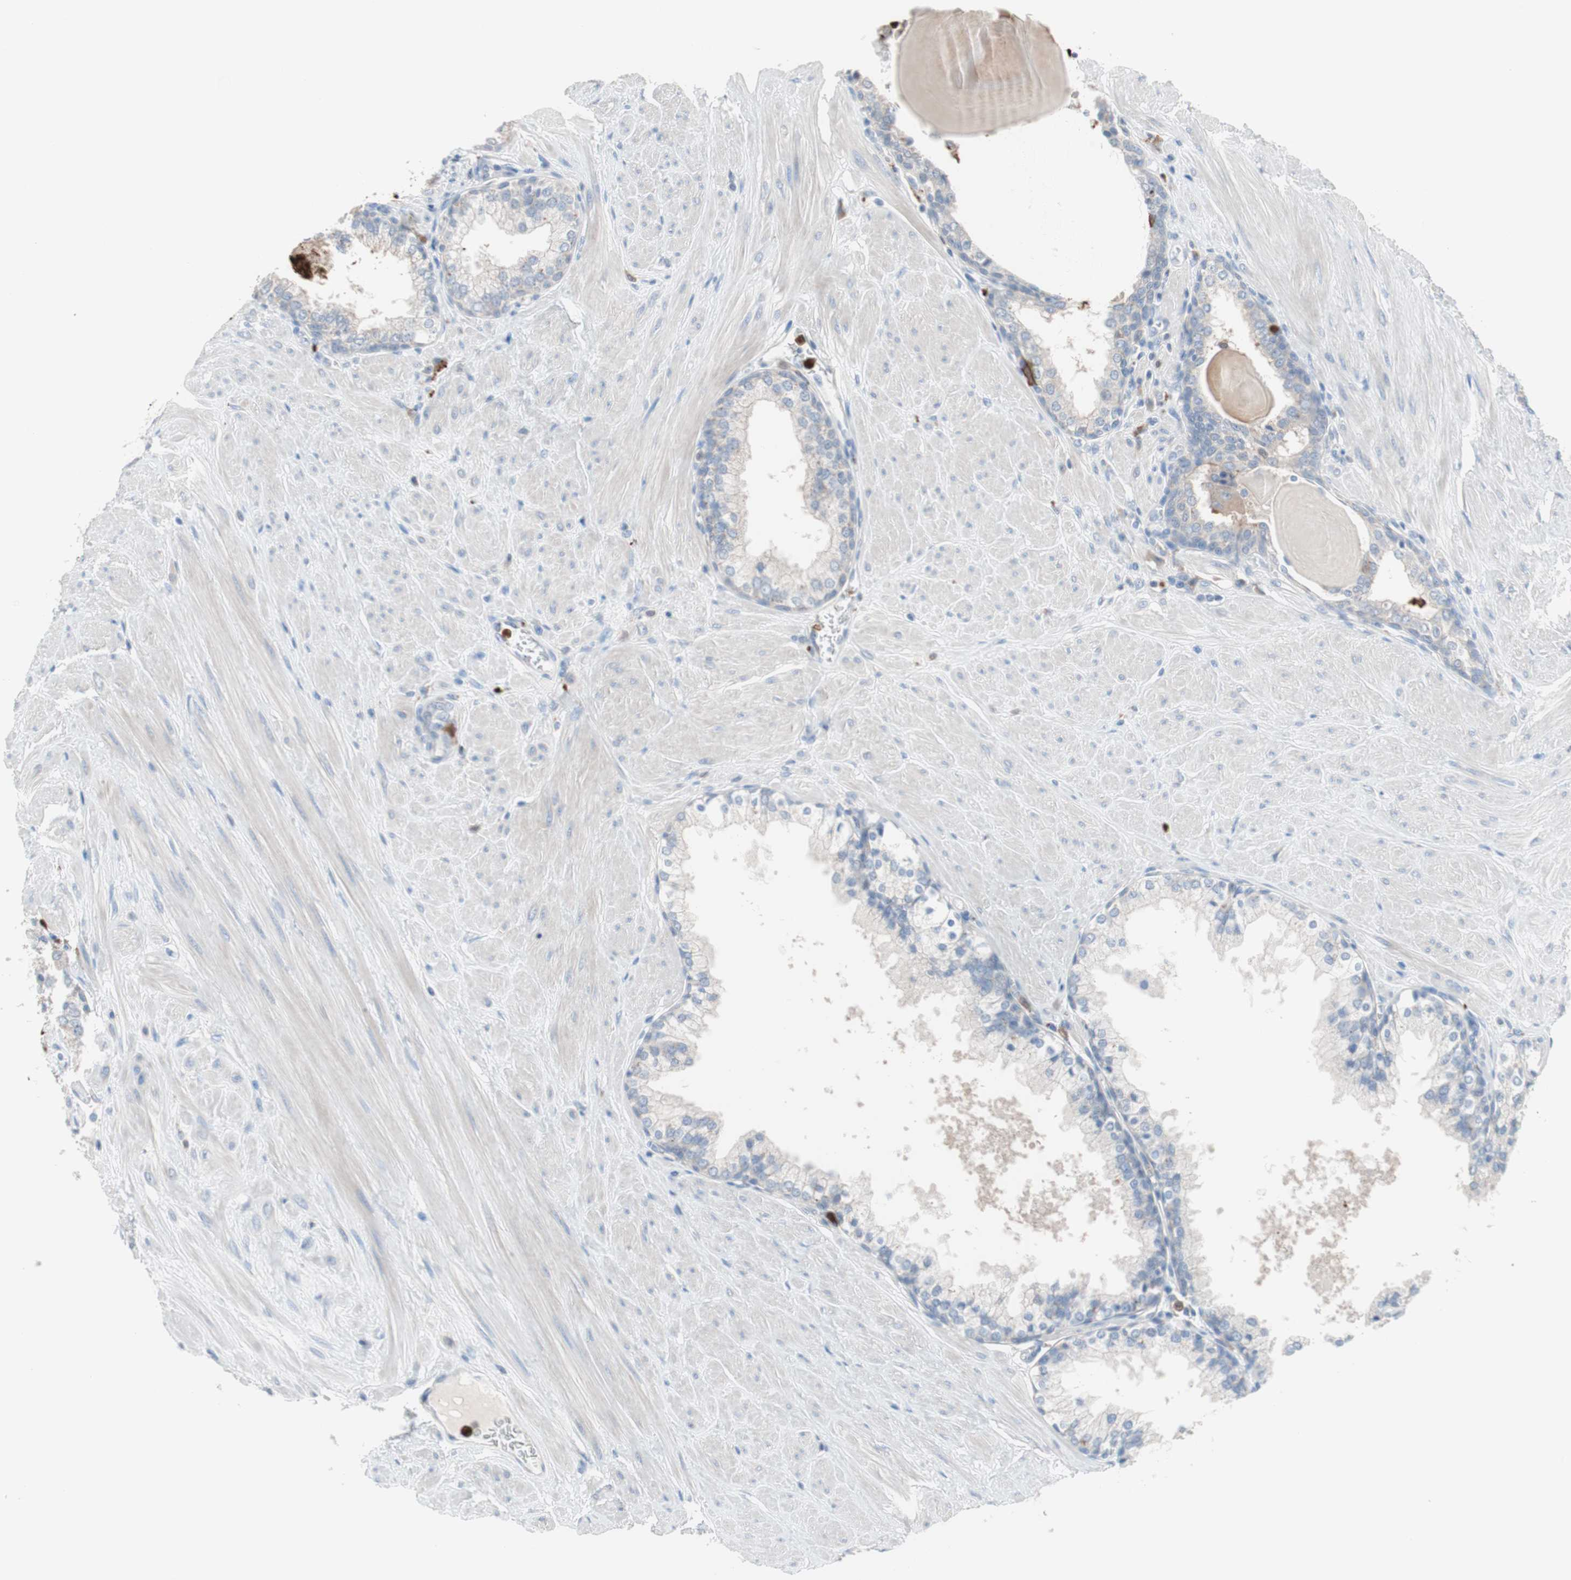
{"staining": {"intensity": "weak", "quantity": "25%-75%", "location": "cytoplasmic/membranous"}, "tissue": "prostate", "cell_type": "Glandular cells", "image_type": "normal", "snomed": [{"axis": "morphology", "description": "Normal tissue, NOS"}, {"axis": "topography", "description": "Prostate"}], "caption": "Immunohistochemistry (IHC) micrograph of normal human prostate stained for a protein (brown), which exhibits low levels of weak cytoplasmic/membranous staining in approximately 25%-75% of glandular cells.", "gene": "CLEC4D", "patient": {"sex": "male", "age": 51}}